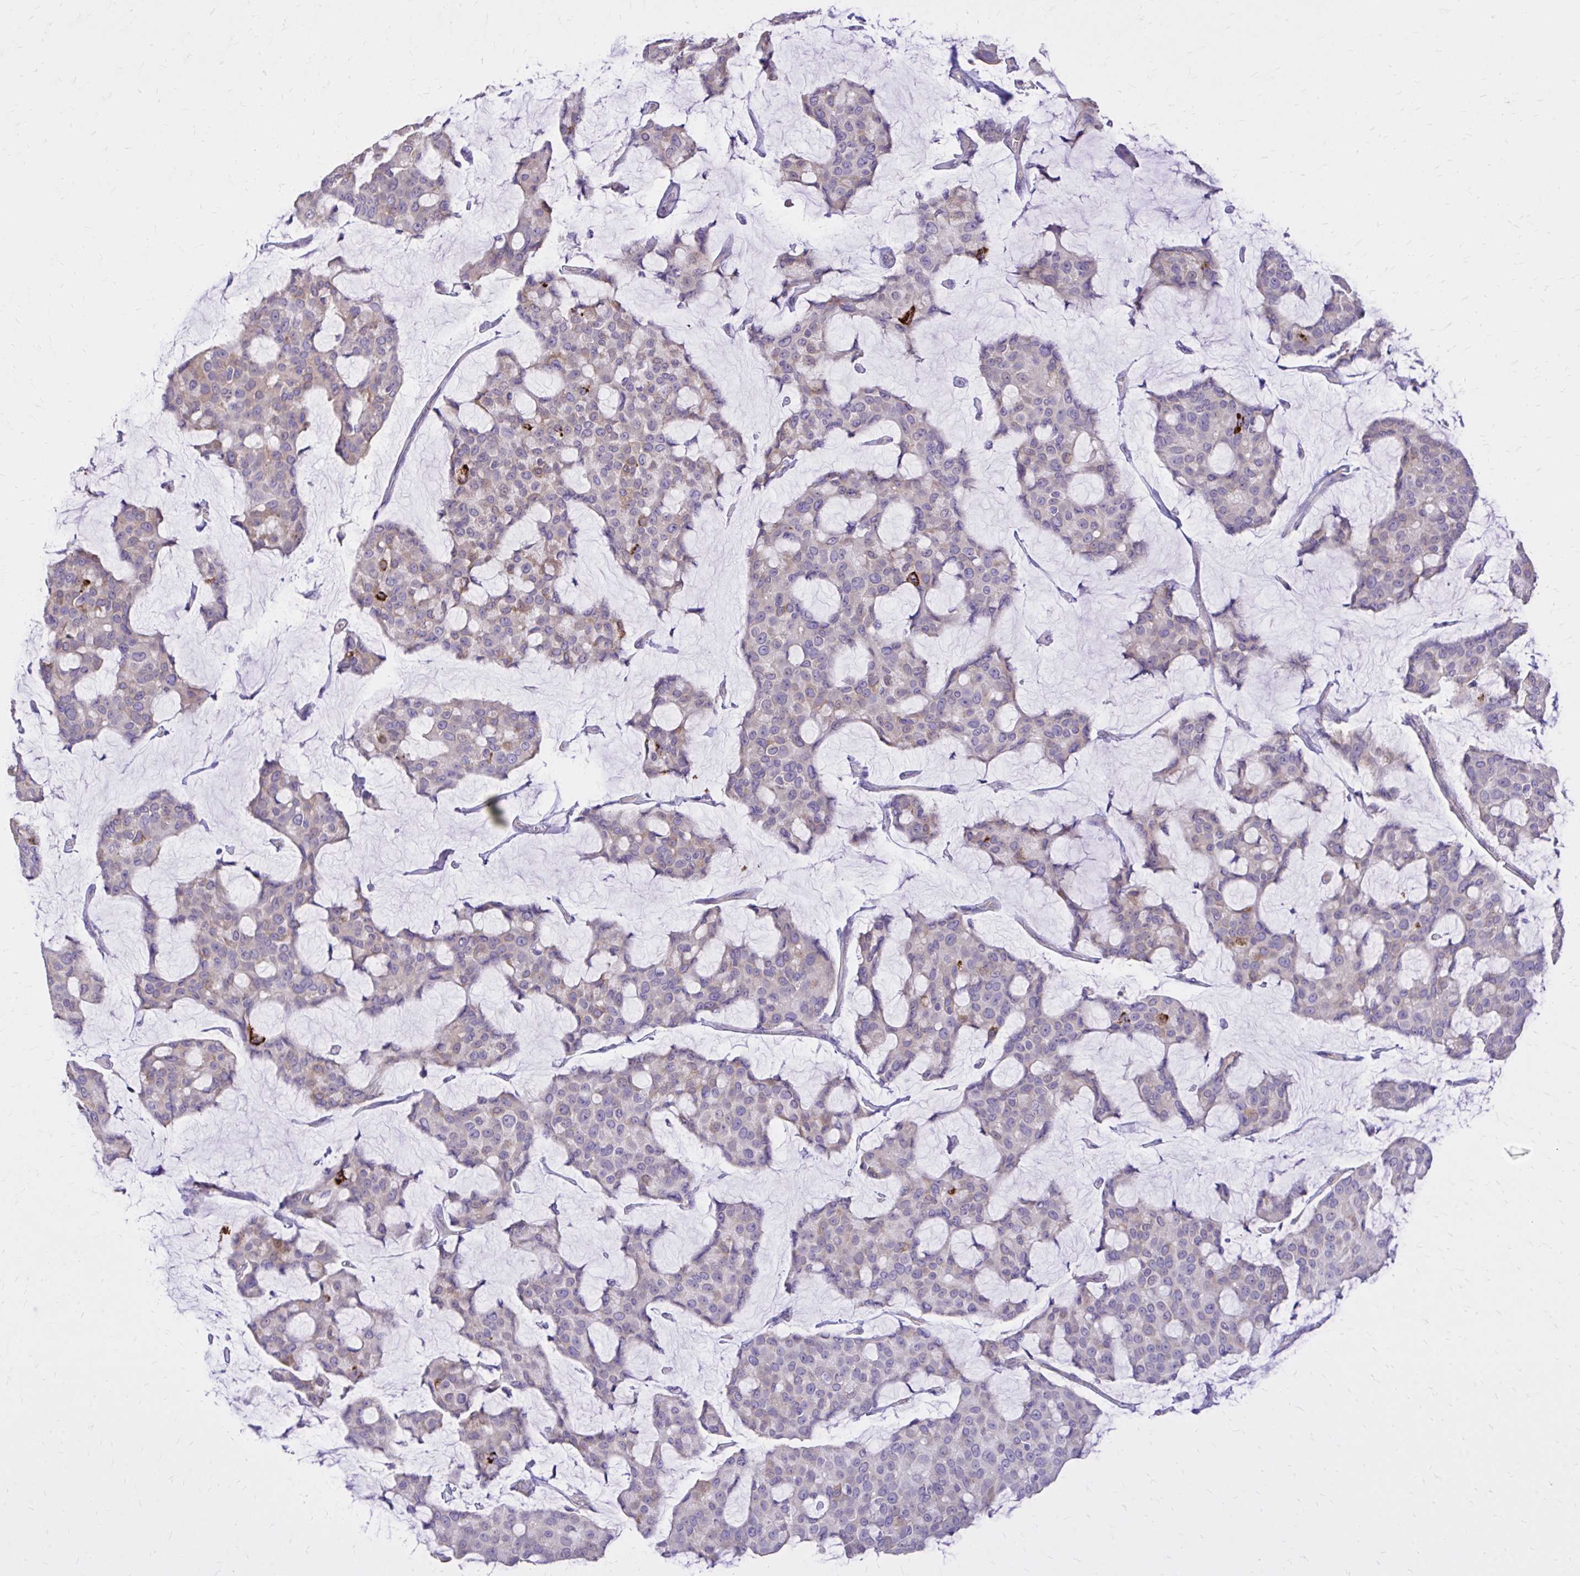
{"staining": {"intensity": "negative", "quantity": "none", "location": "none"}, "tissue": "breast cancer", "cell_type": "Tumor cells", "image_type": "cancer", "snomed": [{"axis": "morphology", "description": "Duct carcinoma"}, {"axis": "topography", "description": "Breast"}], "caption": "The image reveals no staining of tumor cells in breast cancer. (Brightfield microscopy of DAB (3,3'-diaminobenzidine) immunohistochemistry (IHC) at high magnification).", "gene": "EPB41L1", "patient": {"sex": "female", "age": 91}}